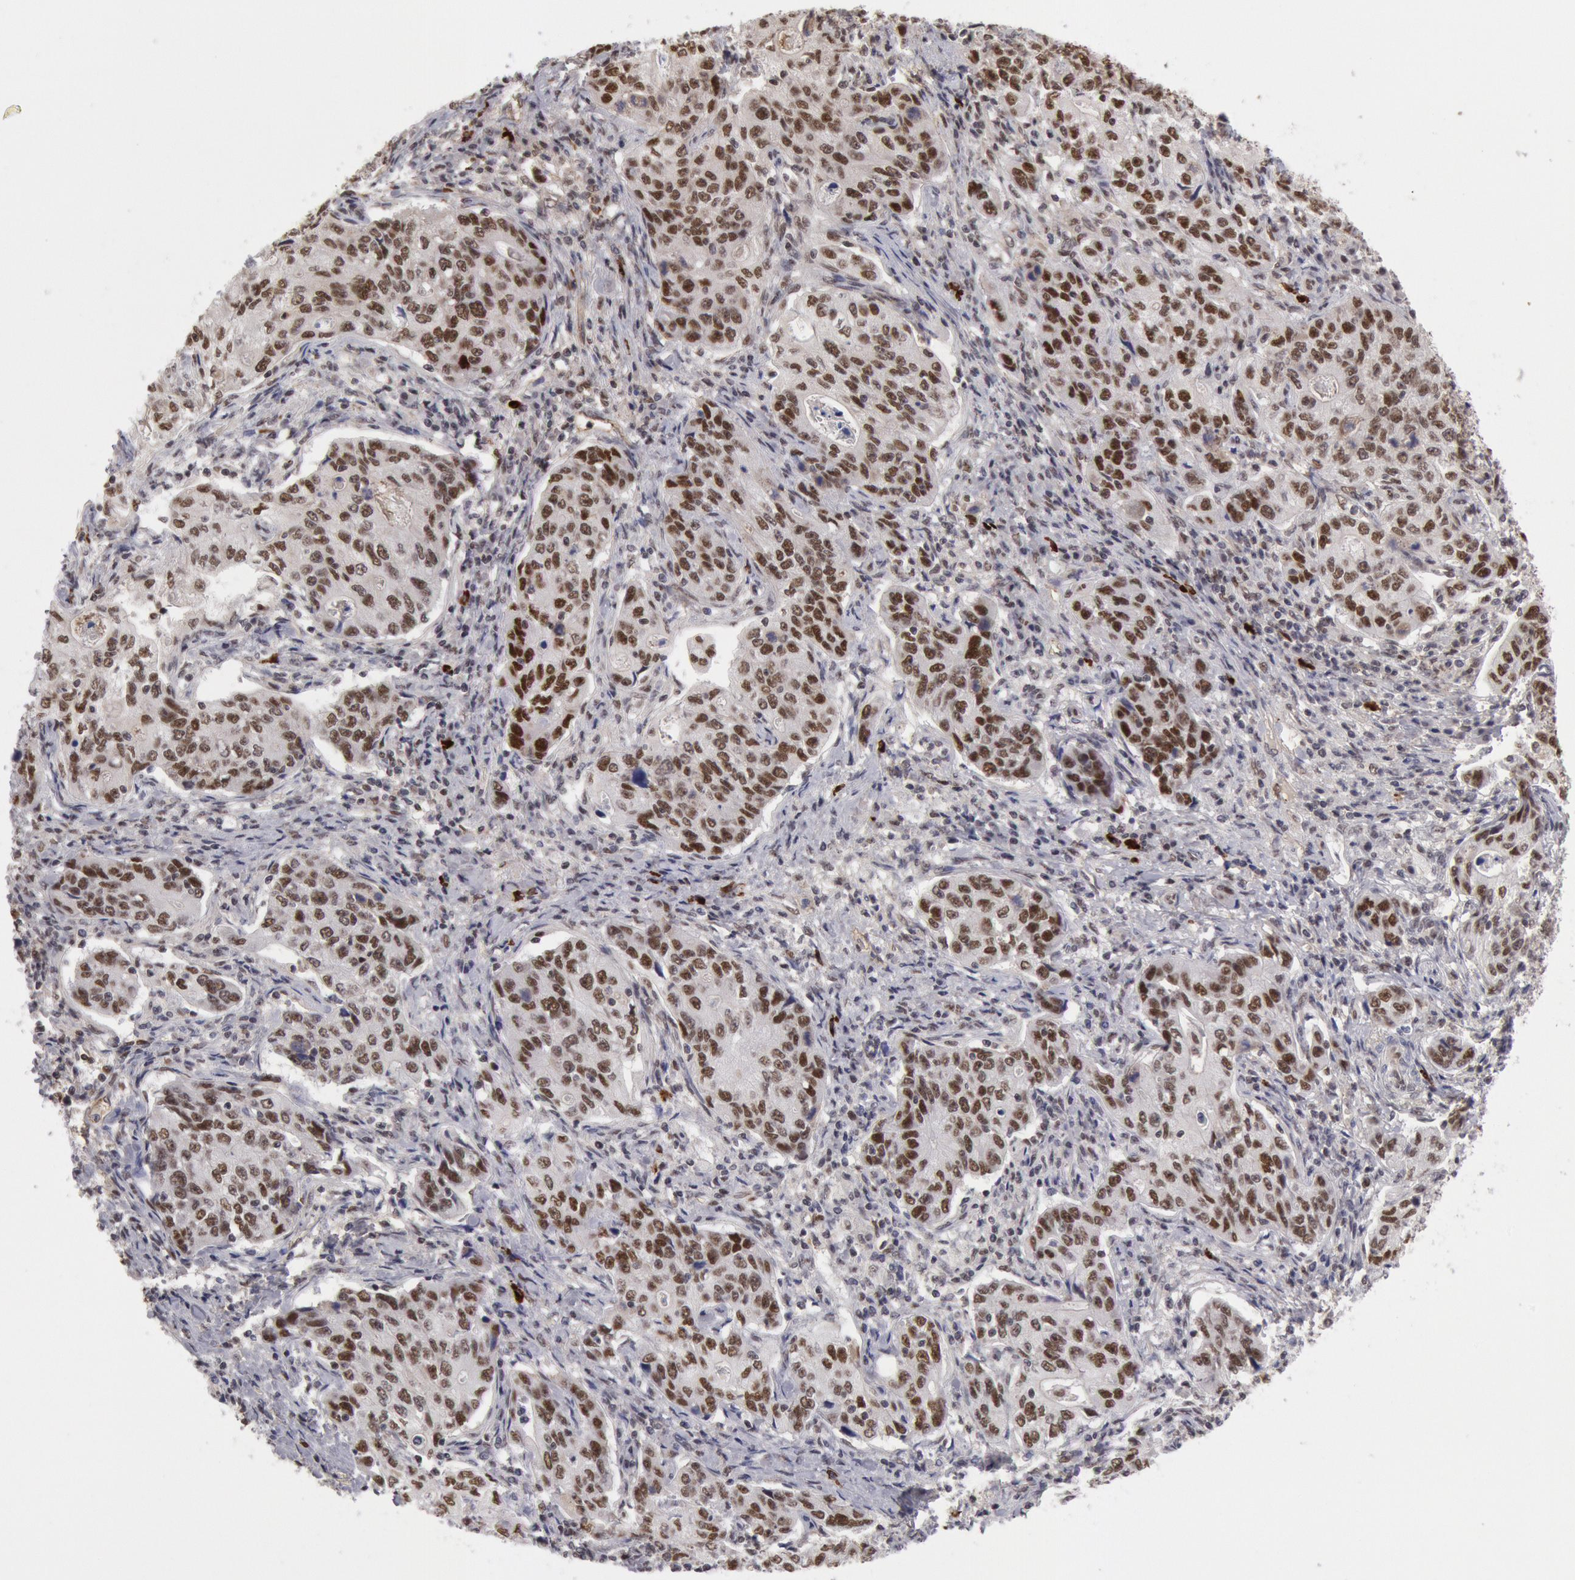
{"staining": {"intensity": "moderate", "quantity": "25%-75%", "location": "nuclear"}, "tissue": "stomach cancer", "cell_type": "Tumor cells", "image_type": "cancer", "snomed": [{"axis": "morphology", "description": "Adenocarcinoma, NOS"}, {"axis": "topography", "description": "Esophagus"}, {"axis": "topography", "description": "Stomach"}], "caption": "Immunohistochemistry of human stomach cancer reveals medium levels of moderate nuclear positivity in approximately 25%-75% of tumor cells.", "gene": "PPP4R3B", "patient": {"sex": "male", "age": 74}}